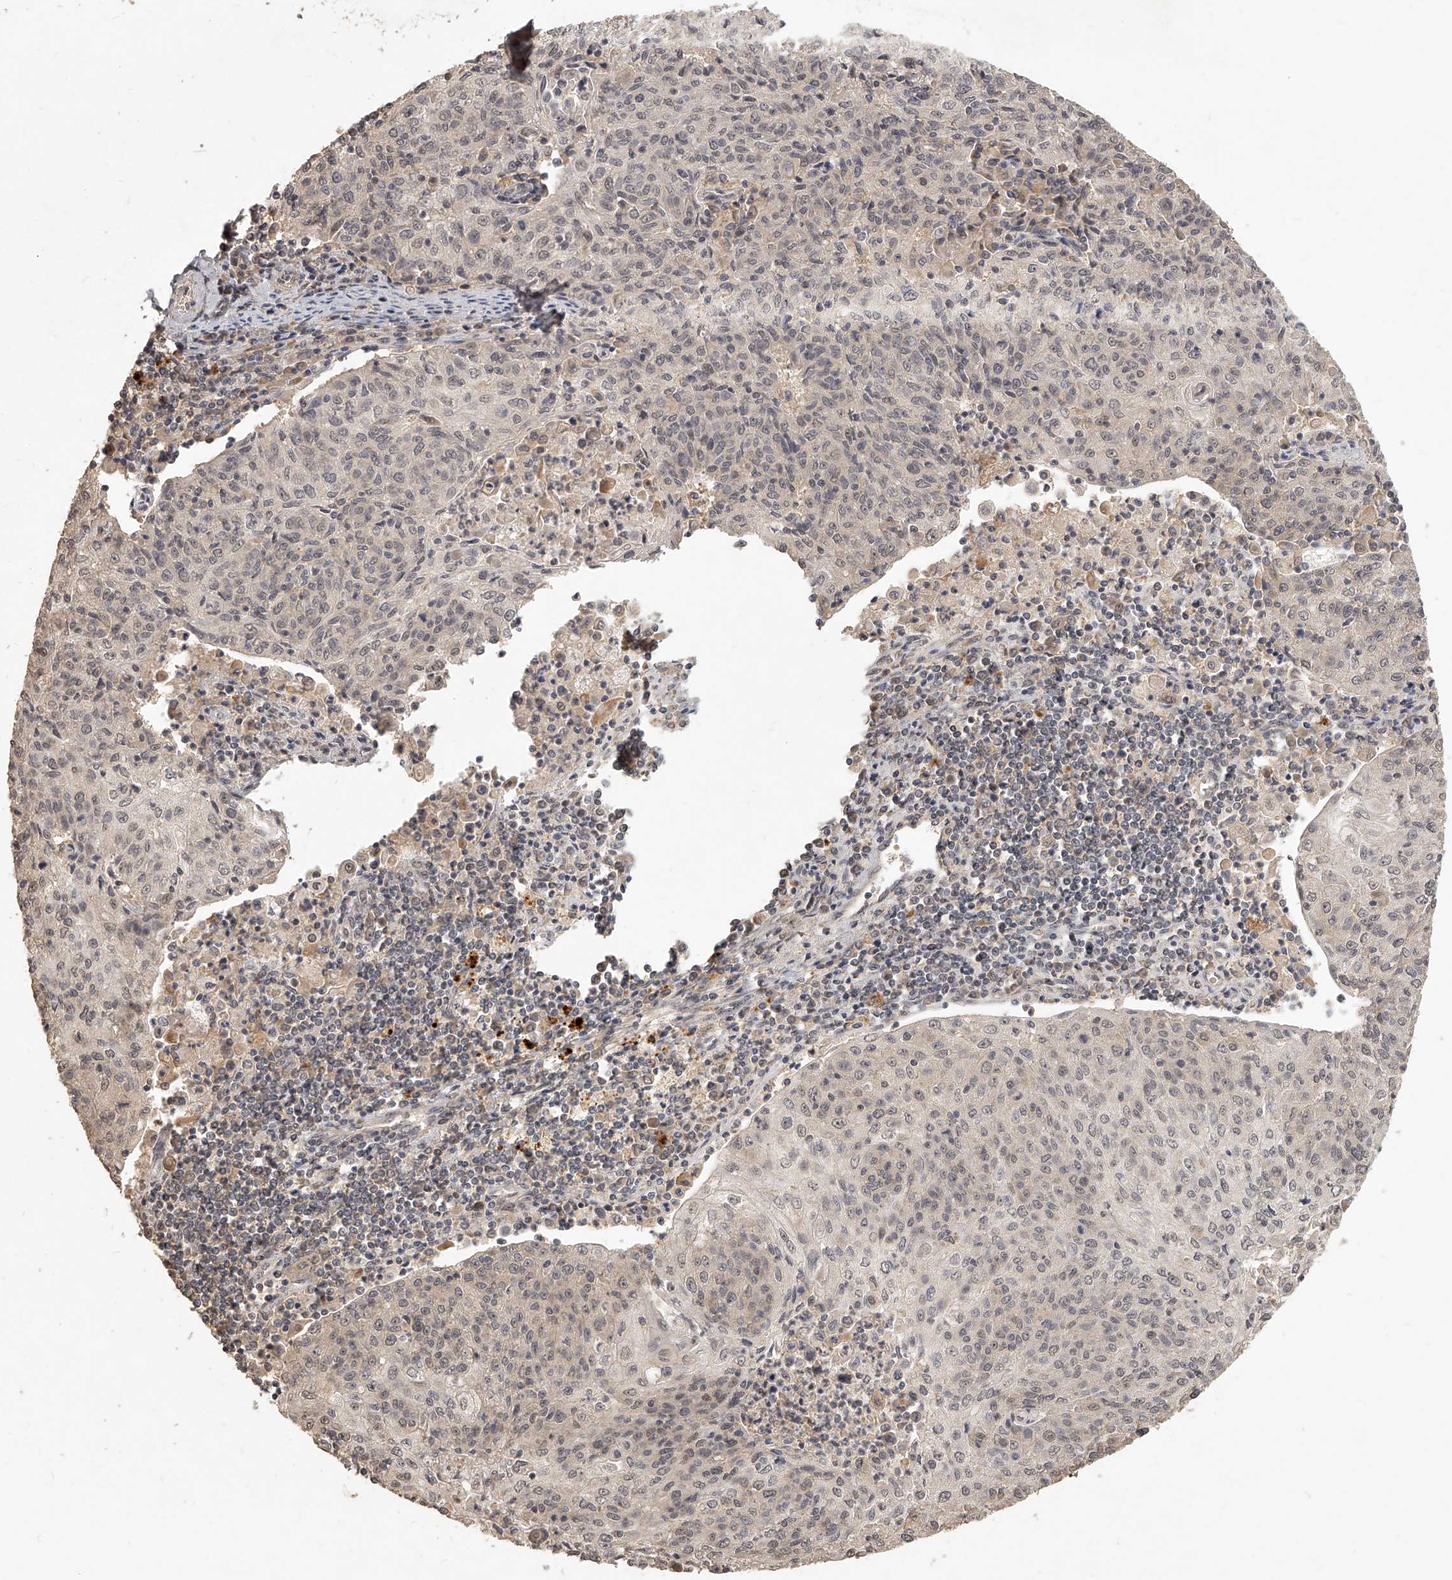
{"staining": {"intensity": "weak", "quantity": "25%-75%", "location": "nuclear"}, "tissue": "cervical cancer", "cell_type": "Tumor cells", "image_type": "cancer", "snomed": [{"axis": "morphology", "description": "Squamous cell carcinoma, NOS"}, {"axis": "topography", "description": "Cervix"}], "caption": "Weak nuclear protein positivity is identified in about 25%-75% of tumor cells in cervical cancer.", "gene": "SLC37A1", "patient": {"sex": "female", "age": 48}}